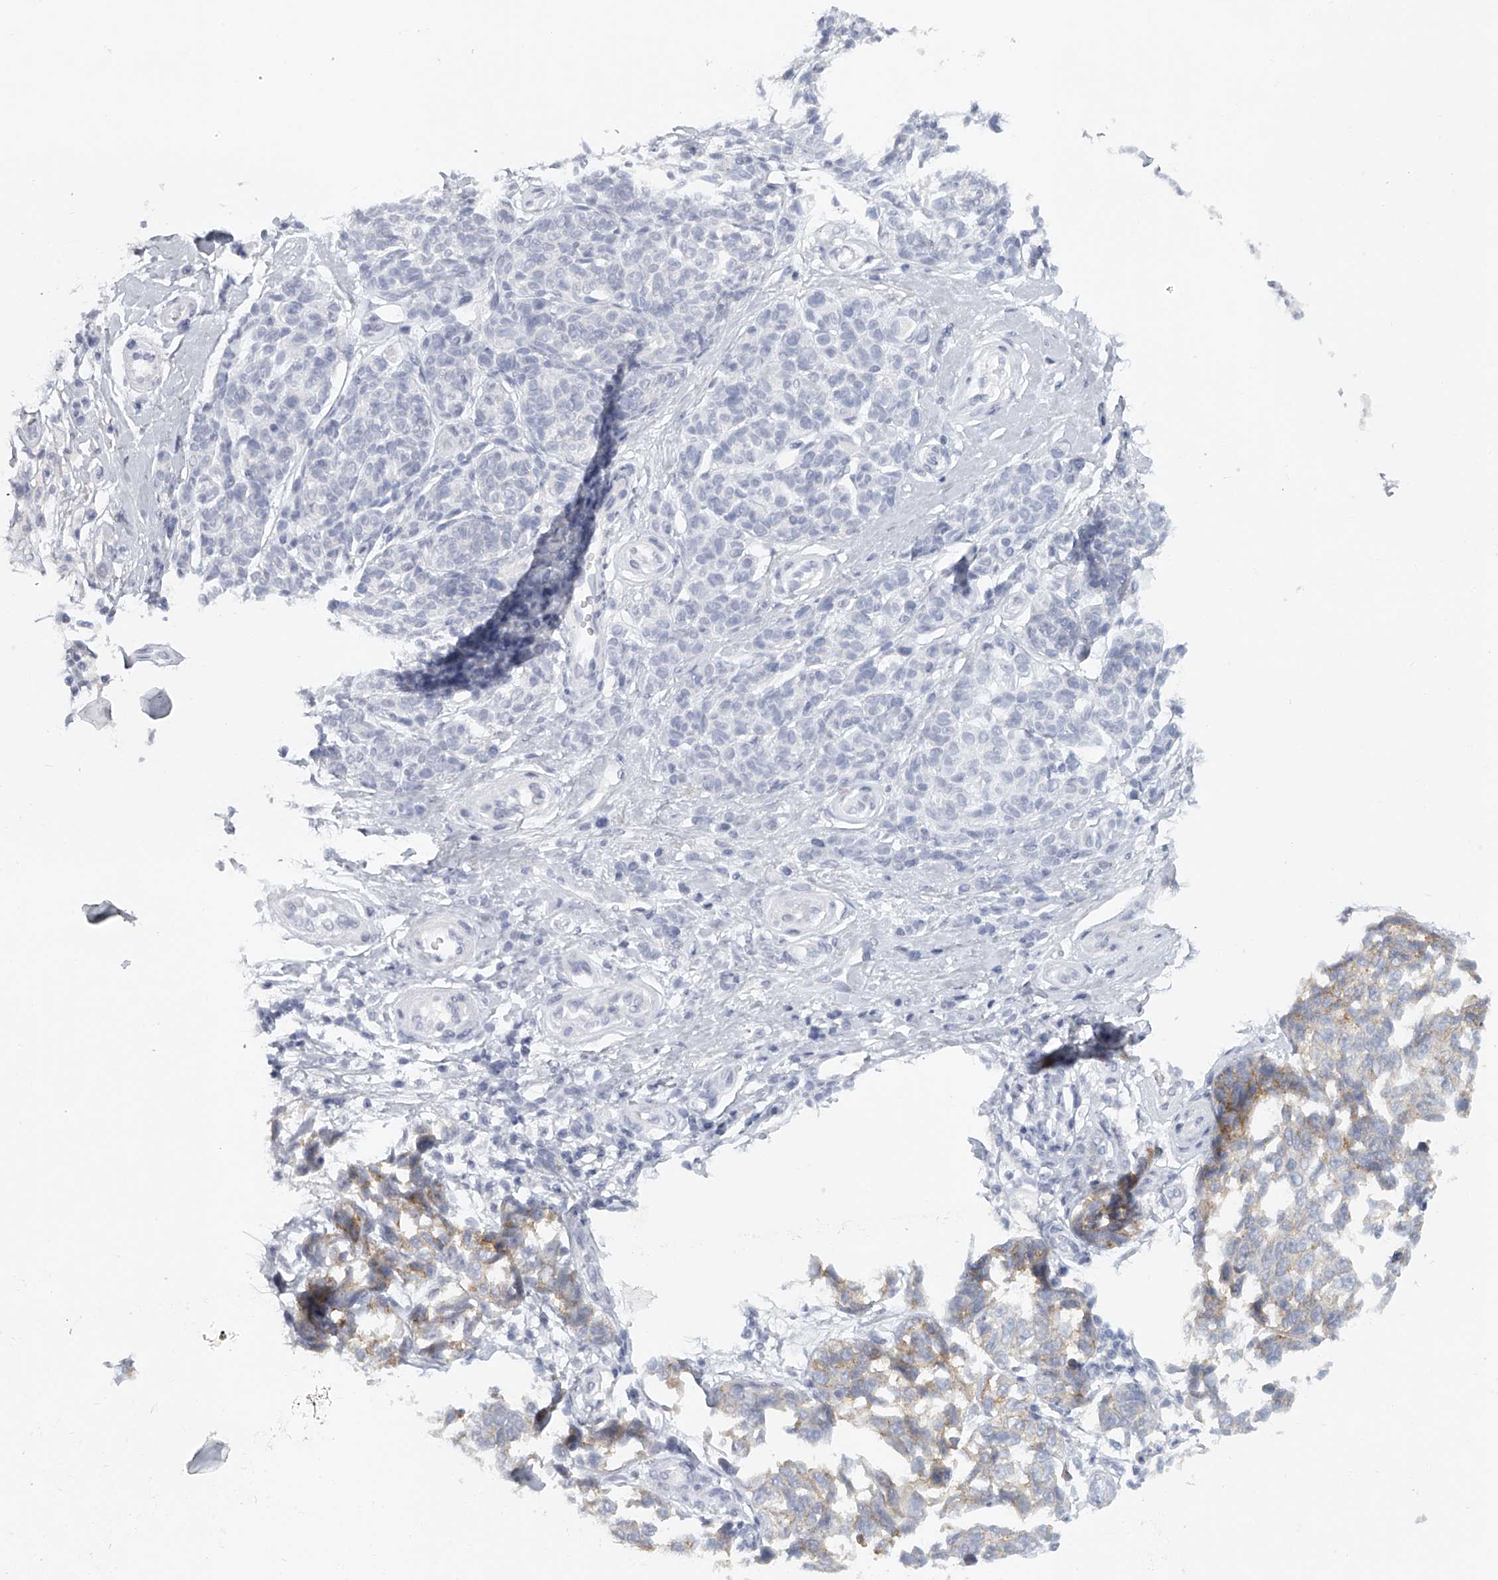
{"staining": {"intensity": "moderate", "quantity": "<25%", "location": "cytoplasmic/membranous"}, "tissue": "melanoma", "cell_type": "Tumor cells", "image_type": "cancer", "snomed": [{"axis": "morphology", "description": "Malignant melanoma, NOS"}, {"axis": "topography", "description": "Skin"}], "caption": "Protein expression analysis of melanoma demonstrates moderate cytoplasmic/membranous positivity in approximately <25% of tumor cells.", "gene": "FAT2", "patient": {"sex": "female", "age": 64}}